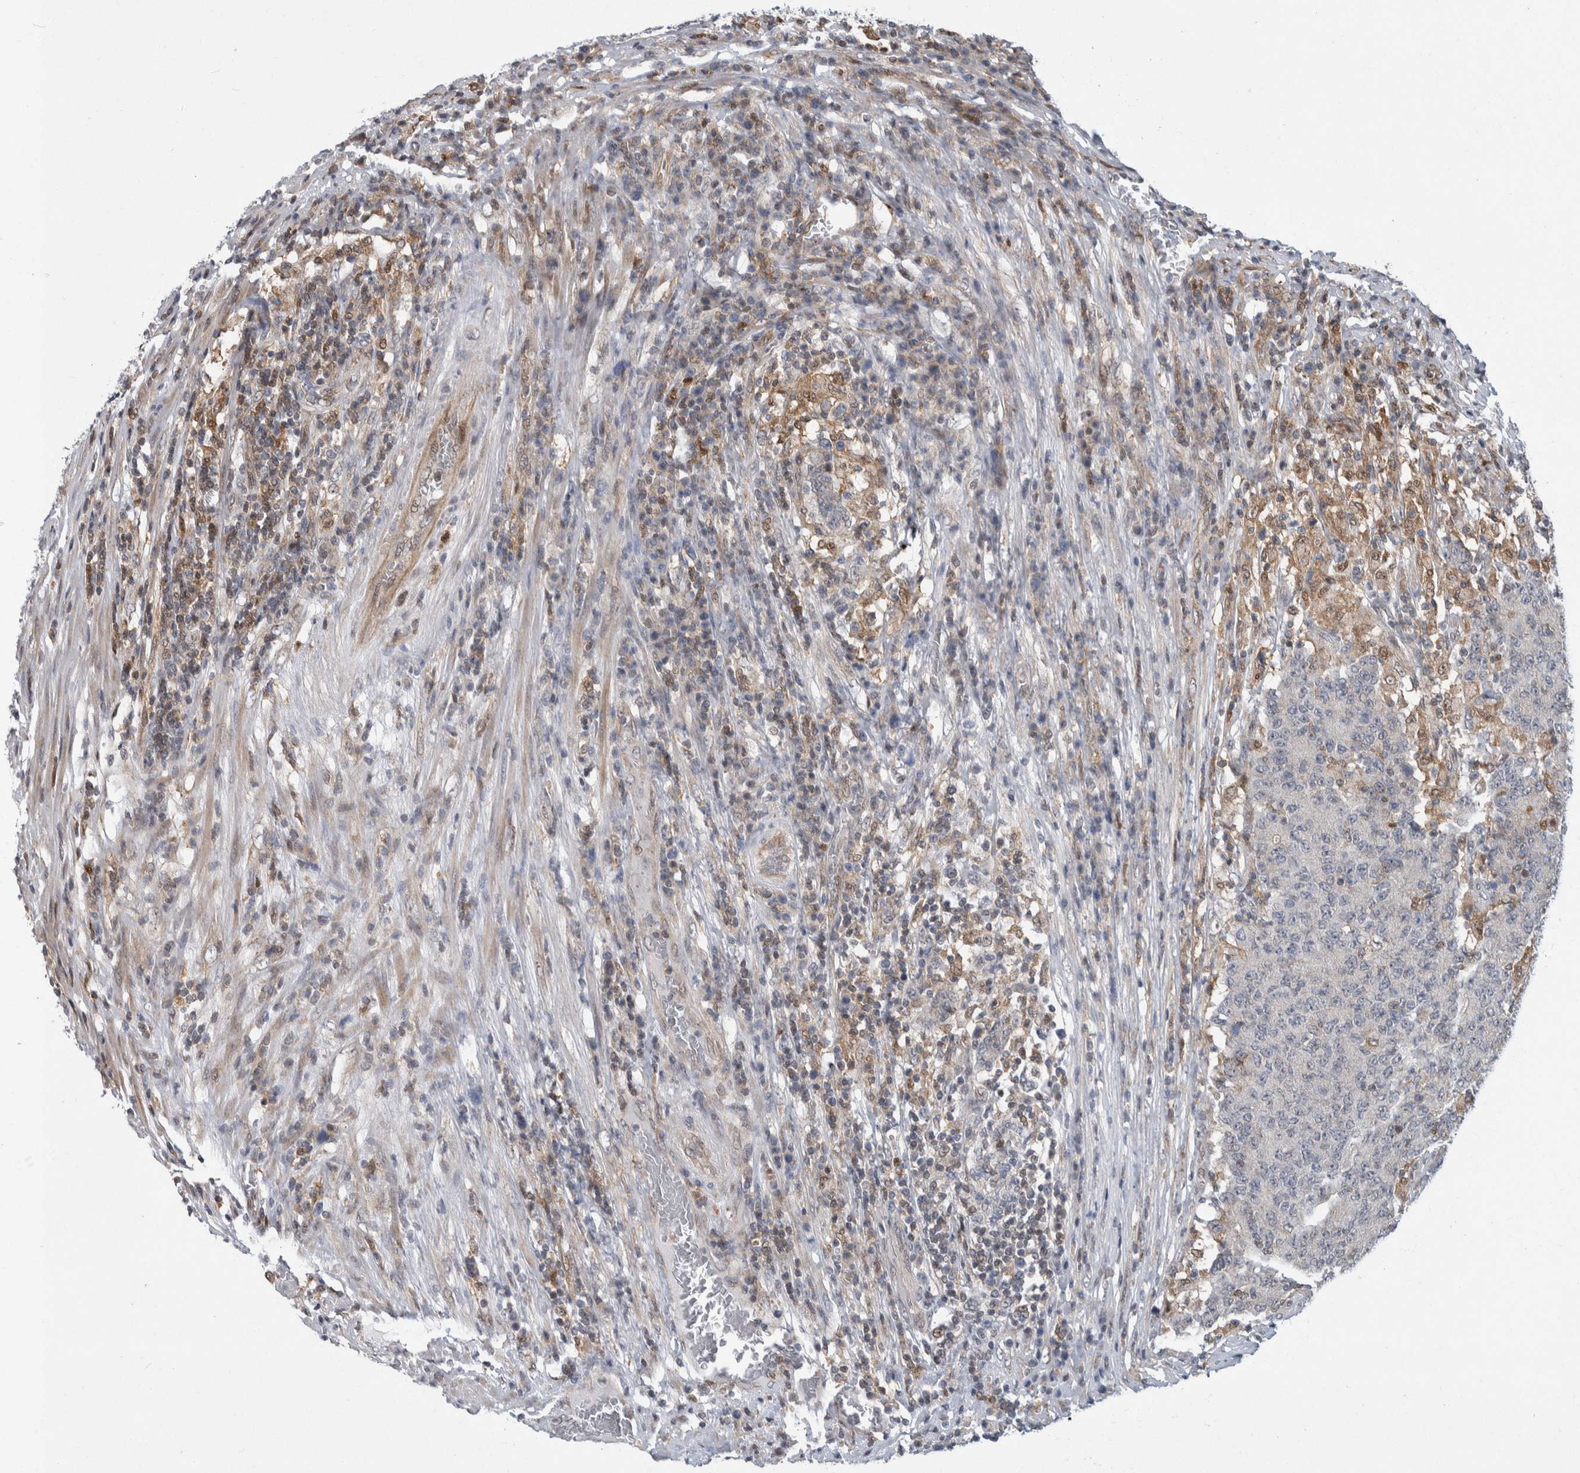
{"staining": {"intensity": "weak", "quantity": "<25%", "location": "cytoplasmic/membranous"}, "tissue": "colorectal cancer", "cell_type": "Tumor cells", "image_type": "cancer", "snomed": [{"axis": "morphology", "description": "Normal tissue, NOS"}, {"axis": "morphology", "description": "Adenocarcinoma, NOS"}, {"axis": "topography", "description": "Colon"}], "caption": "IHC of human colorectal cancer (adenocarcinoma) displays no staining in tumor cells.", "gene": "PTPA", "patient": {"sex": "female", "age": 75}}